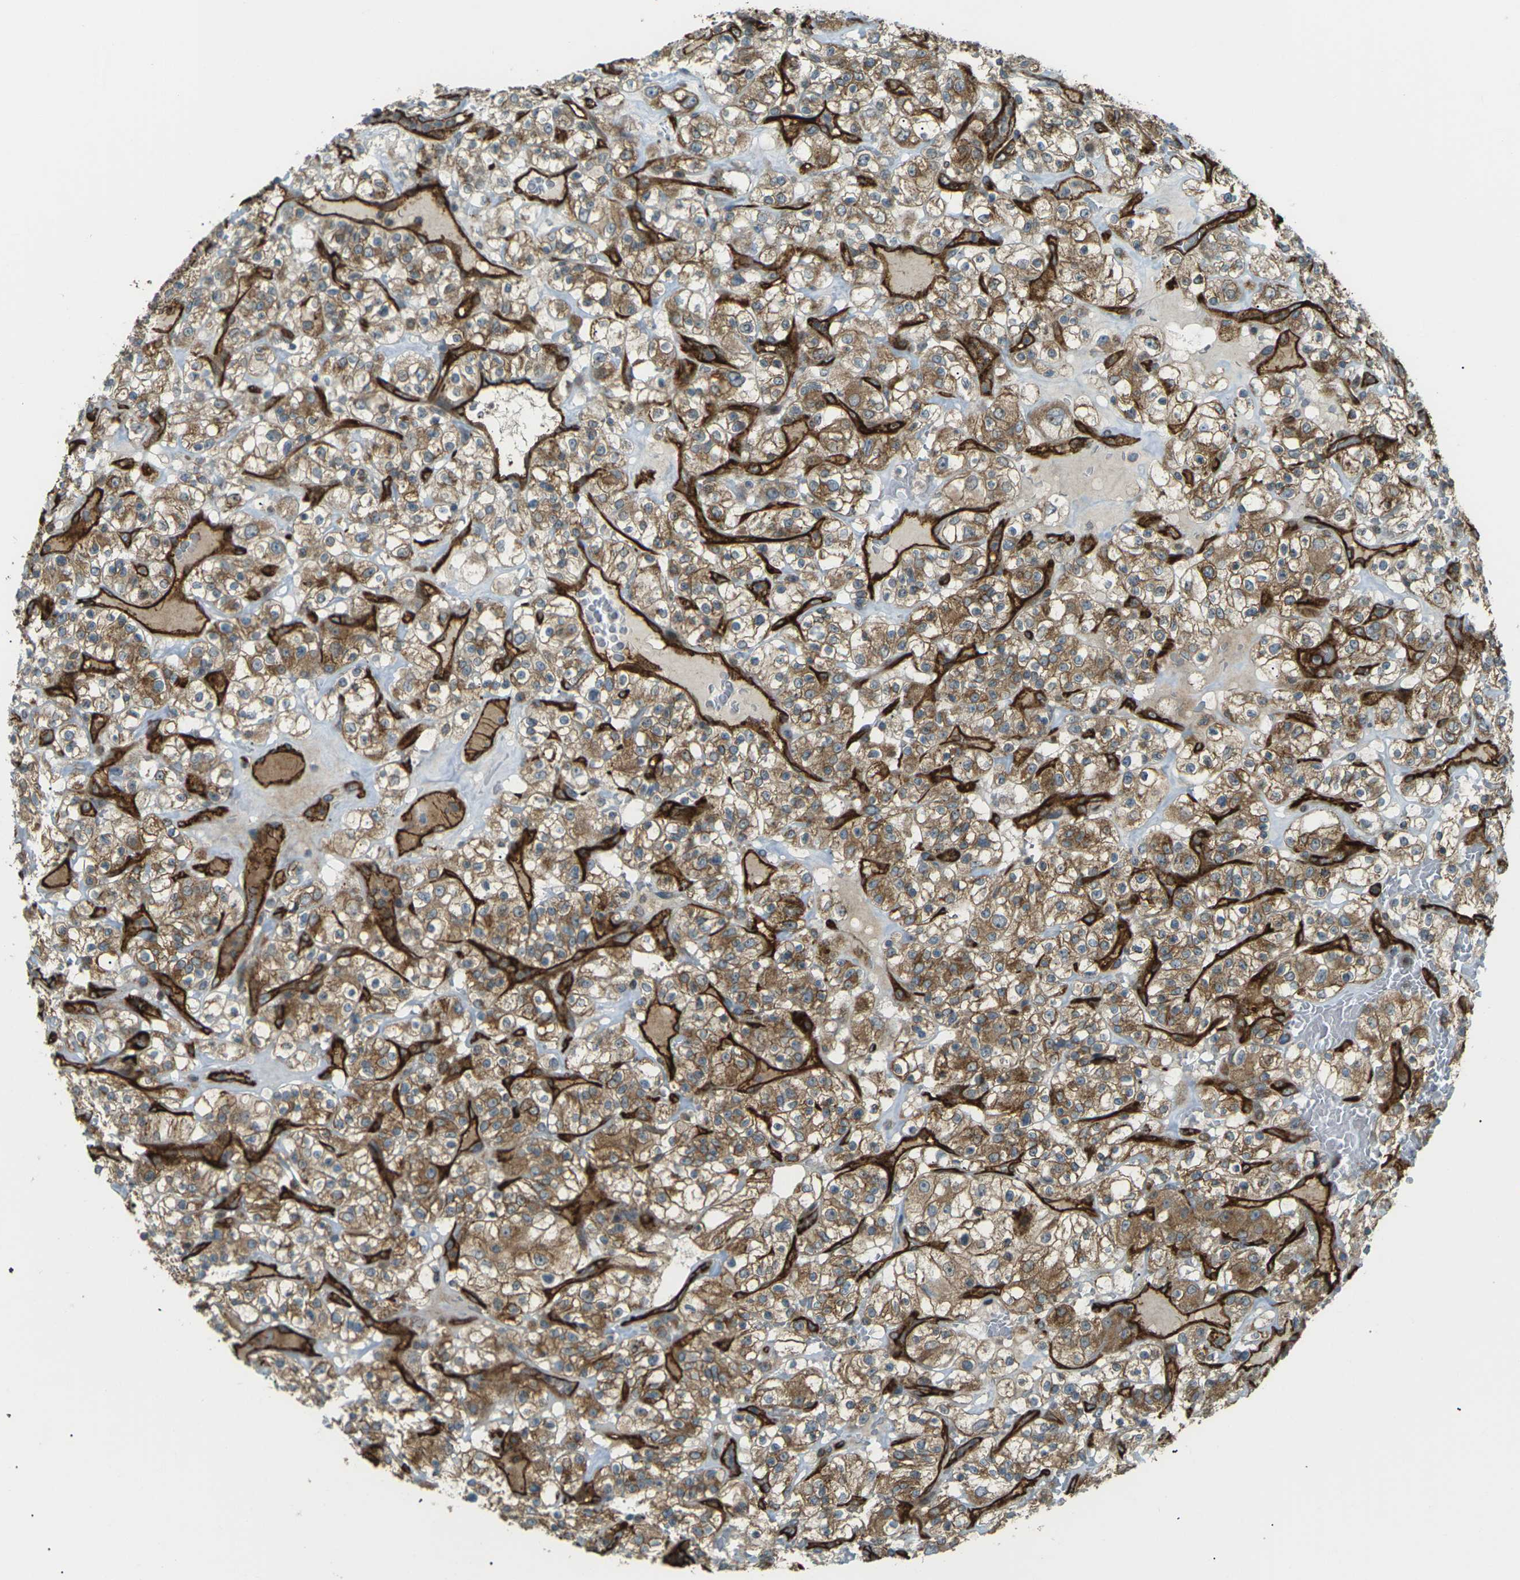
{"staining": {"intensity": "moderate", "quantity": ">75%", "location": "cytoplasmic/membranous"}, "tissue": "renal cancer", "cell_type": "Tumor cells", "image_type": "cancer", "snomed": [{"axis": "morphology", "description": "Normal tissue, NOS"}, {"axis": "morphology", "description": "Adenocarcinoma, NOS"}, {"axis": "topography", "description": "Kidney"}], "caption": "Protein expression analysis of renal adenocarcinoma exhibits moderate cytoplasmic/membranous staining in approximately >75% of tumor cells.", "gene": "S1PR1", "patient": {"sex": "female", "age": 72}}